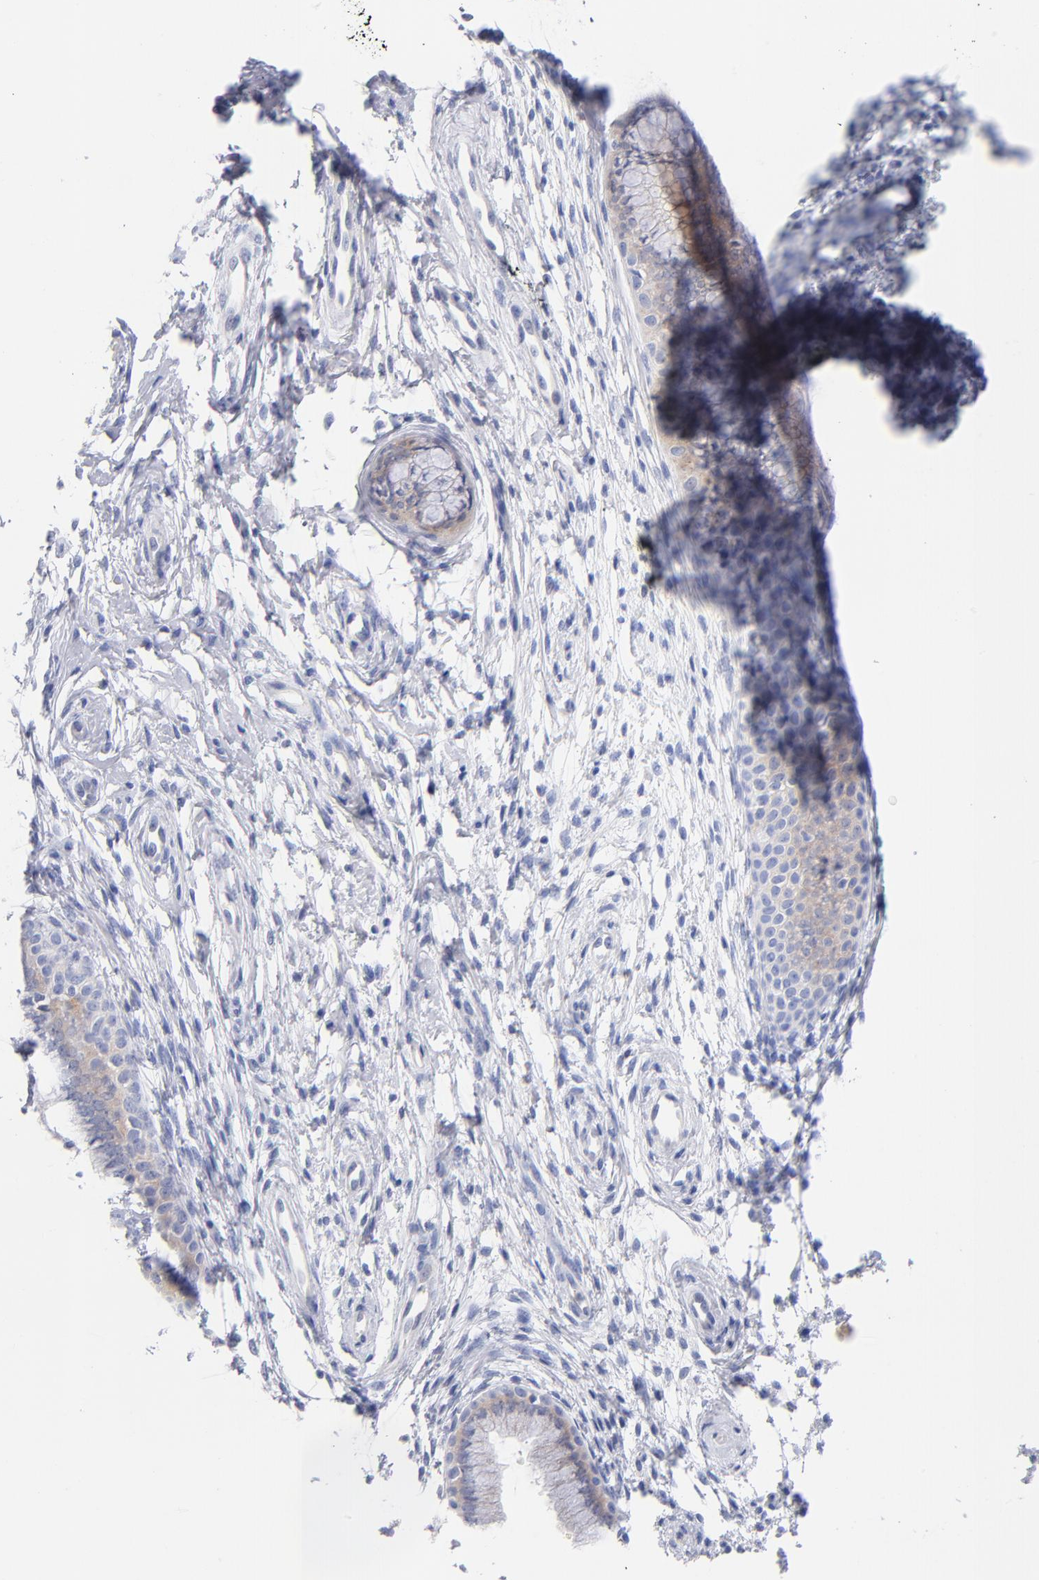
{"staining": {"intensity": "weak", "quantity": "25%-75%", "location": "cytoplasmic/membranous"}, "tissue": "cervix", "cell_type": "Glandular cells", "image_type": "normal", "snomed": [{"axis": "morphology", "description": "Normal tissue, NOS"}, {"axis": "topography", "description": "Cervix"}], "caption": "Cervix stained with immunohistochemistry (IHC) displays weak cytoplasmic/membranous positivity in approximately 25%-75% of glandular cells. The protein is stained brown, and the nuclei are stained in blue (DAB (3,3'-diaminobenzidine) IHC with brightfield microscopy, high magnification).", "gene": "BID", "patient": {"sex": "female", "age": 39}}